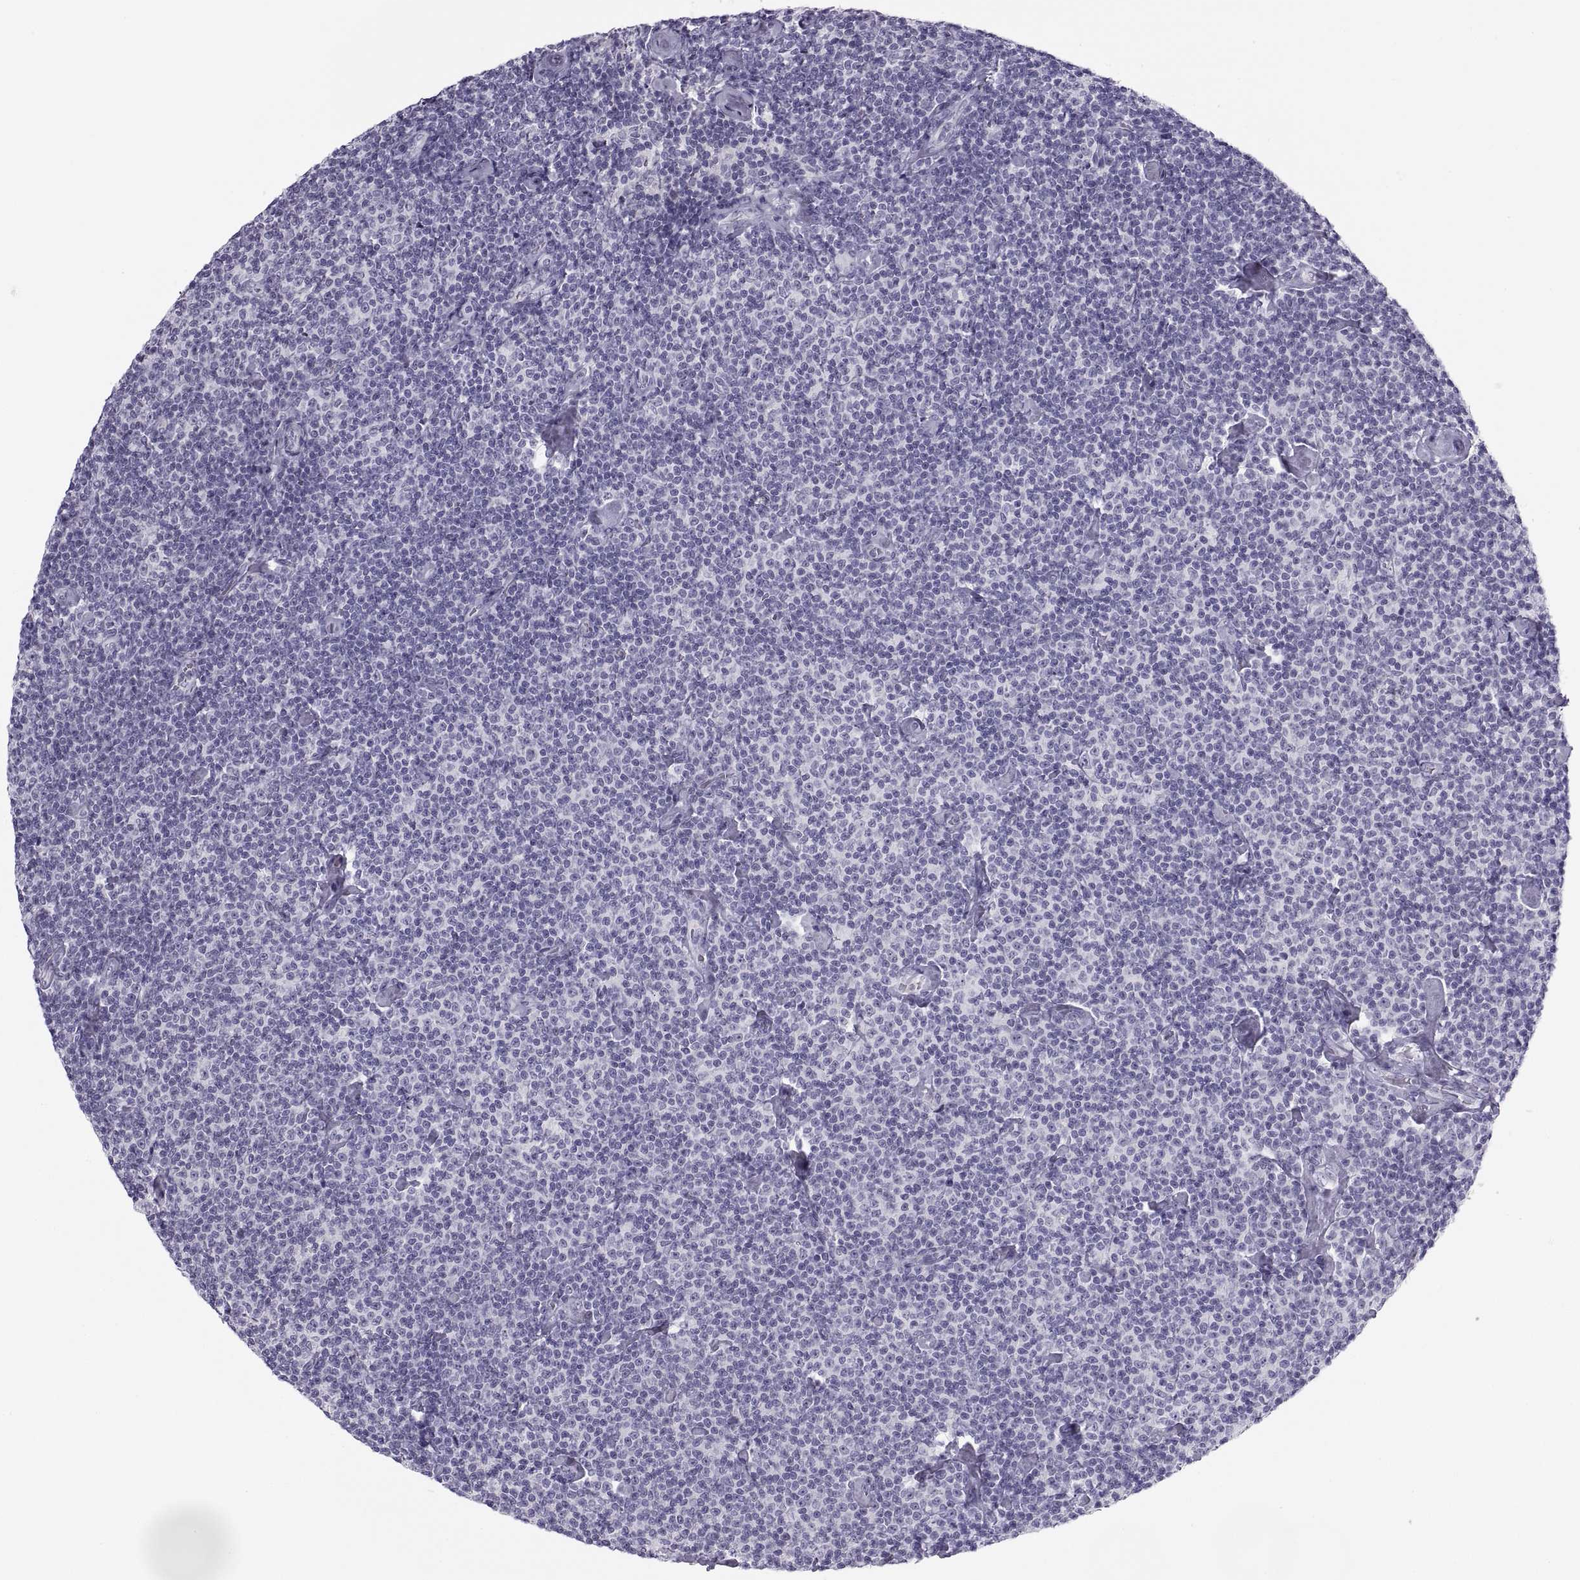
{"staining": {"intensity": "negative", "quantity": "none", "location": "none"}, "tissue": "lymphoma", "cell_type": "Tumor cells", "image_type": "cancer", "snomed": [{"axis": "morphology", "description": "Malignant lymphoma, non-Hodgkin's type, Low grade"}, {"axis": "topography", "description": "Lymph node"}], "caption": "There is no significant staining in tumor cells of lymphoma.", "gene": "C3orf22", "patient": {"sex": "male", "age": 81}}